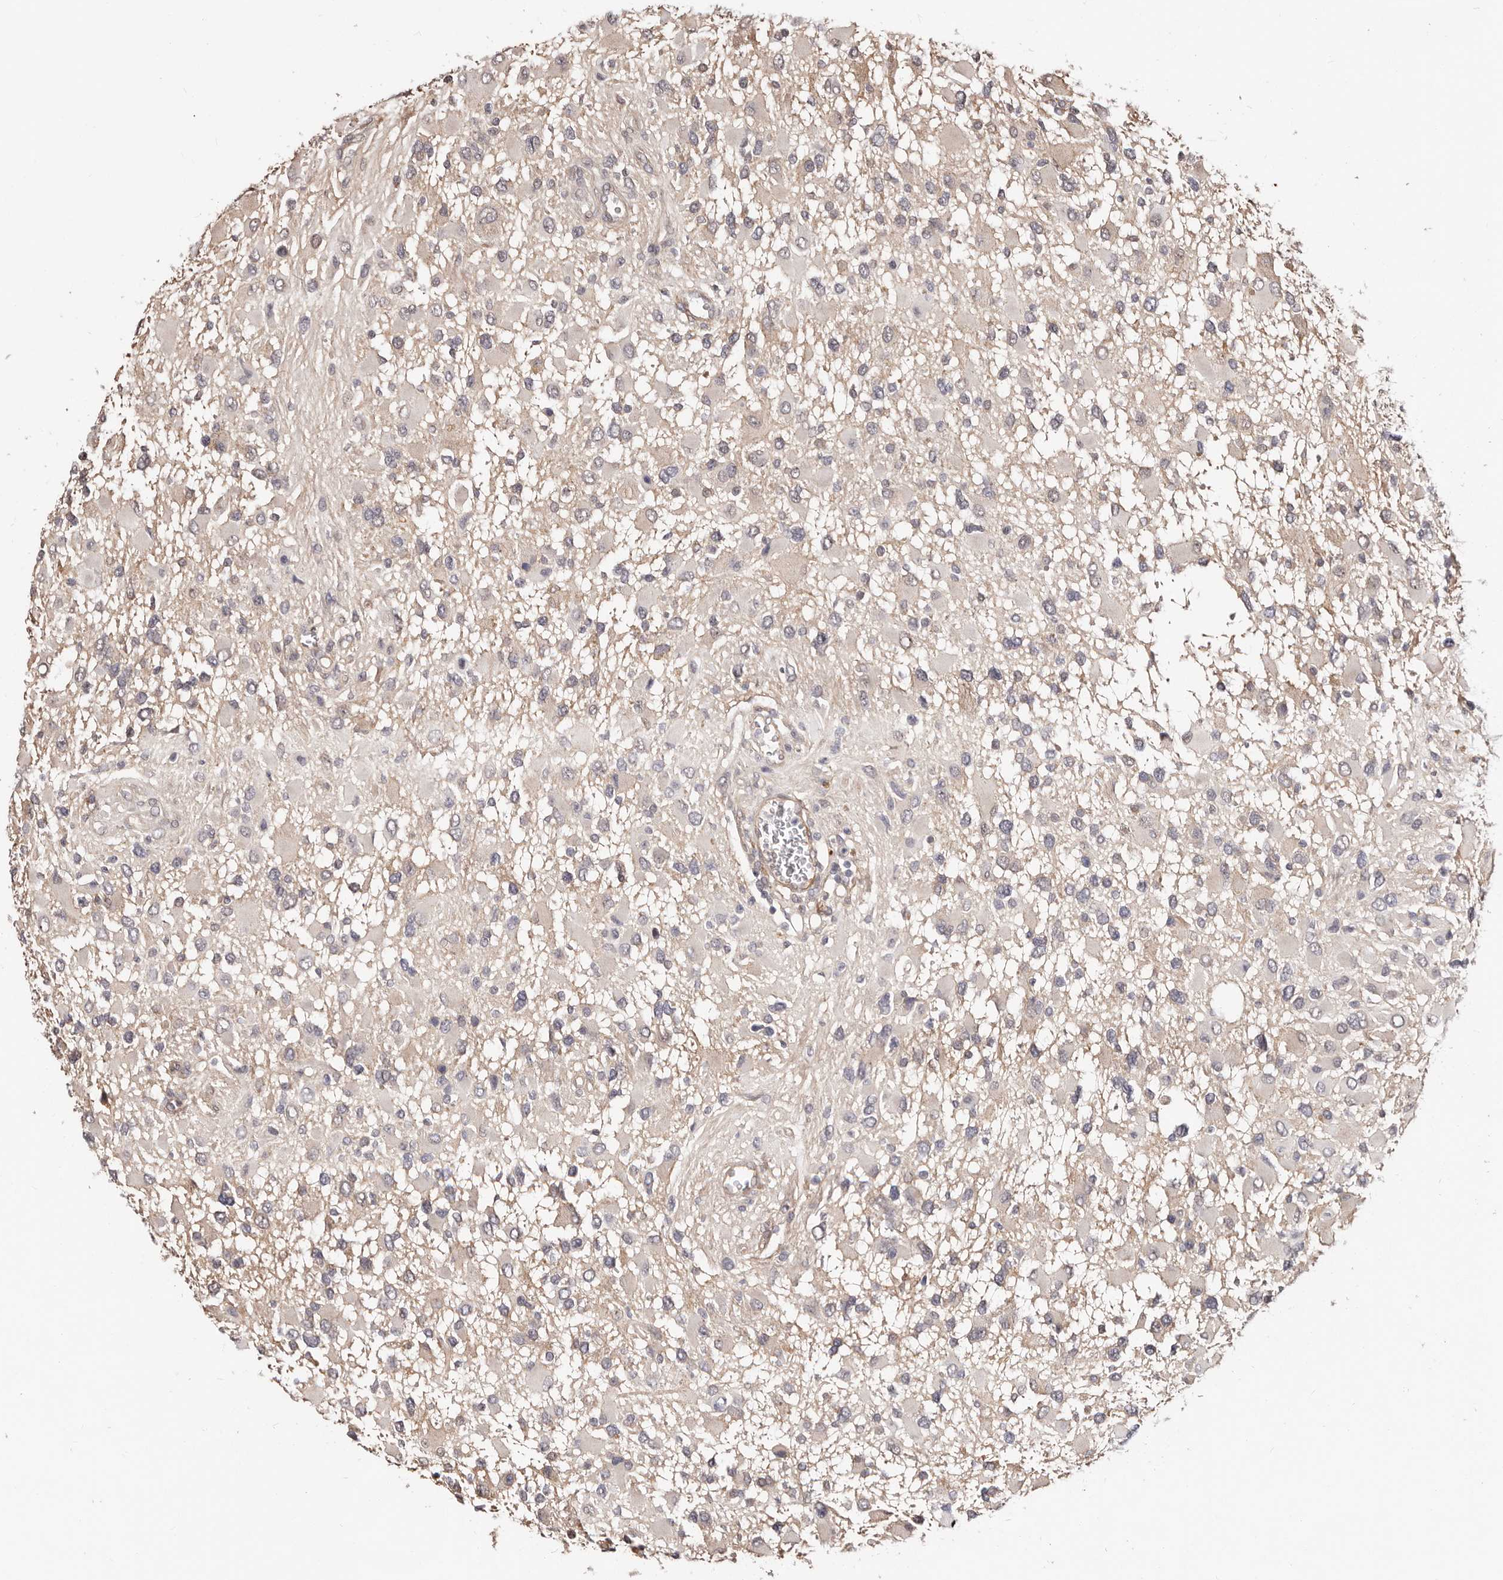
{"staining": {"intensity": "negative", "quantity": "none", "location": "none"}, "tissue": "glioma", "cell_type": "Tumor cells", "image_type": "cancer", "snomed": [{"axis": "morphology", "description": "Glioma, malignant, High grade"}, {"axis": "topography", "description": "Brain"}], "caption": "Immunohistochemistry (IHC) micrograph of neoplastic tissue: human high-grade glioma (malignant) stained with DAB (3,3'-diaminobenzidine) demonstrates no significant protein expression in tumor cells.", "gene": "TRIP13", "patient": {"sex": "male", "age": 53}}